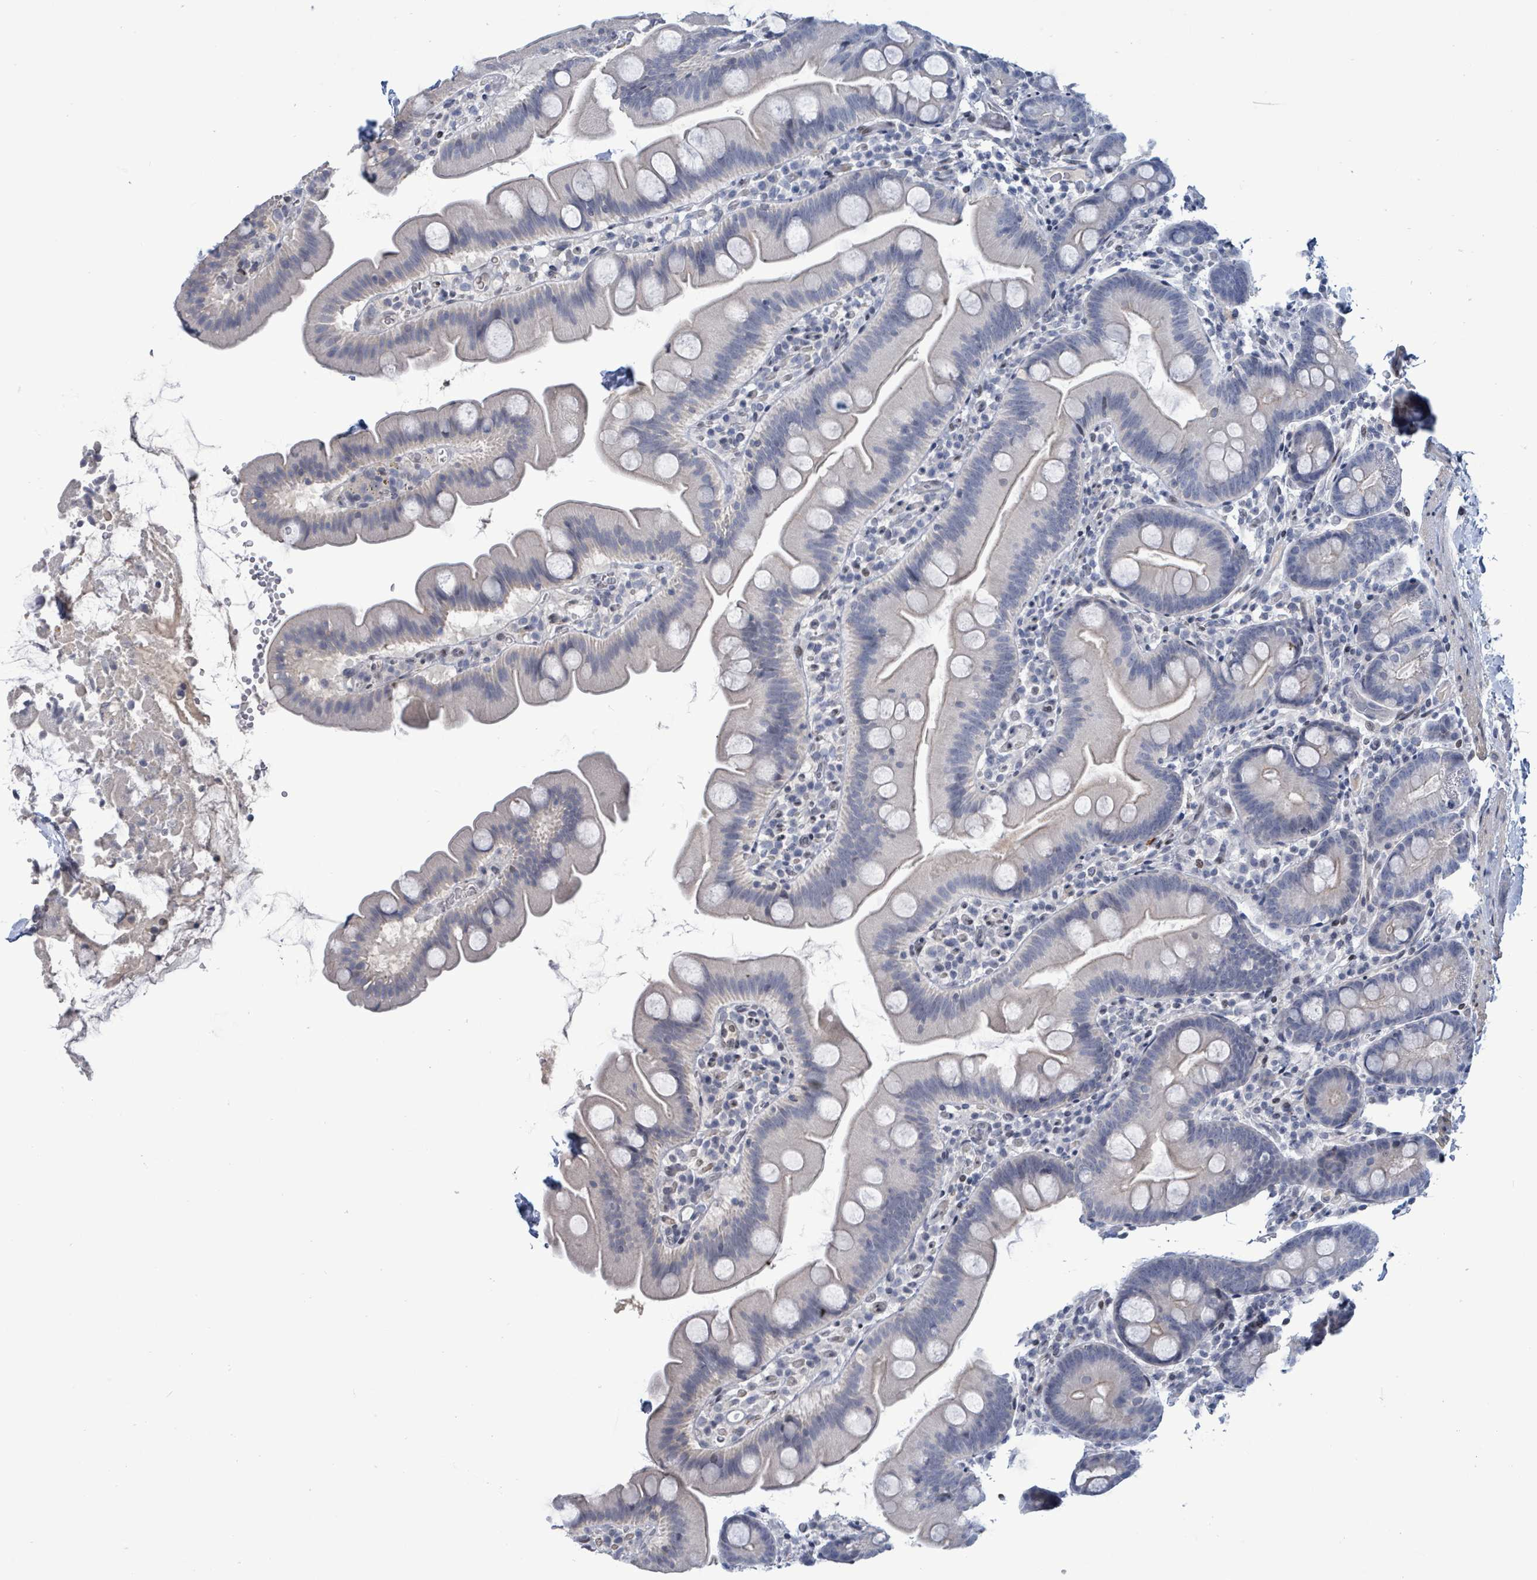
{"staining": {"intensity": "negative", "quantity": "none", "location": "none"}, "tissue": "small intestine", "cell_type": "Glandular cells", "image_type": "normal", "snomed": [{"axis": "morphology", "description": "Normal tissue, NOS"}, {"axis": "topography", "description": "Small intestine"}], "caption": "Normal small intestine was stained to show a protein in brown. There is no significant staining in glandular cells.", "gene": "NTN3", "patient": {"sex": "female", "age": 68}}